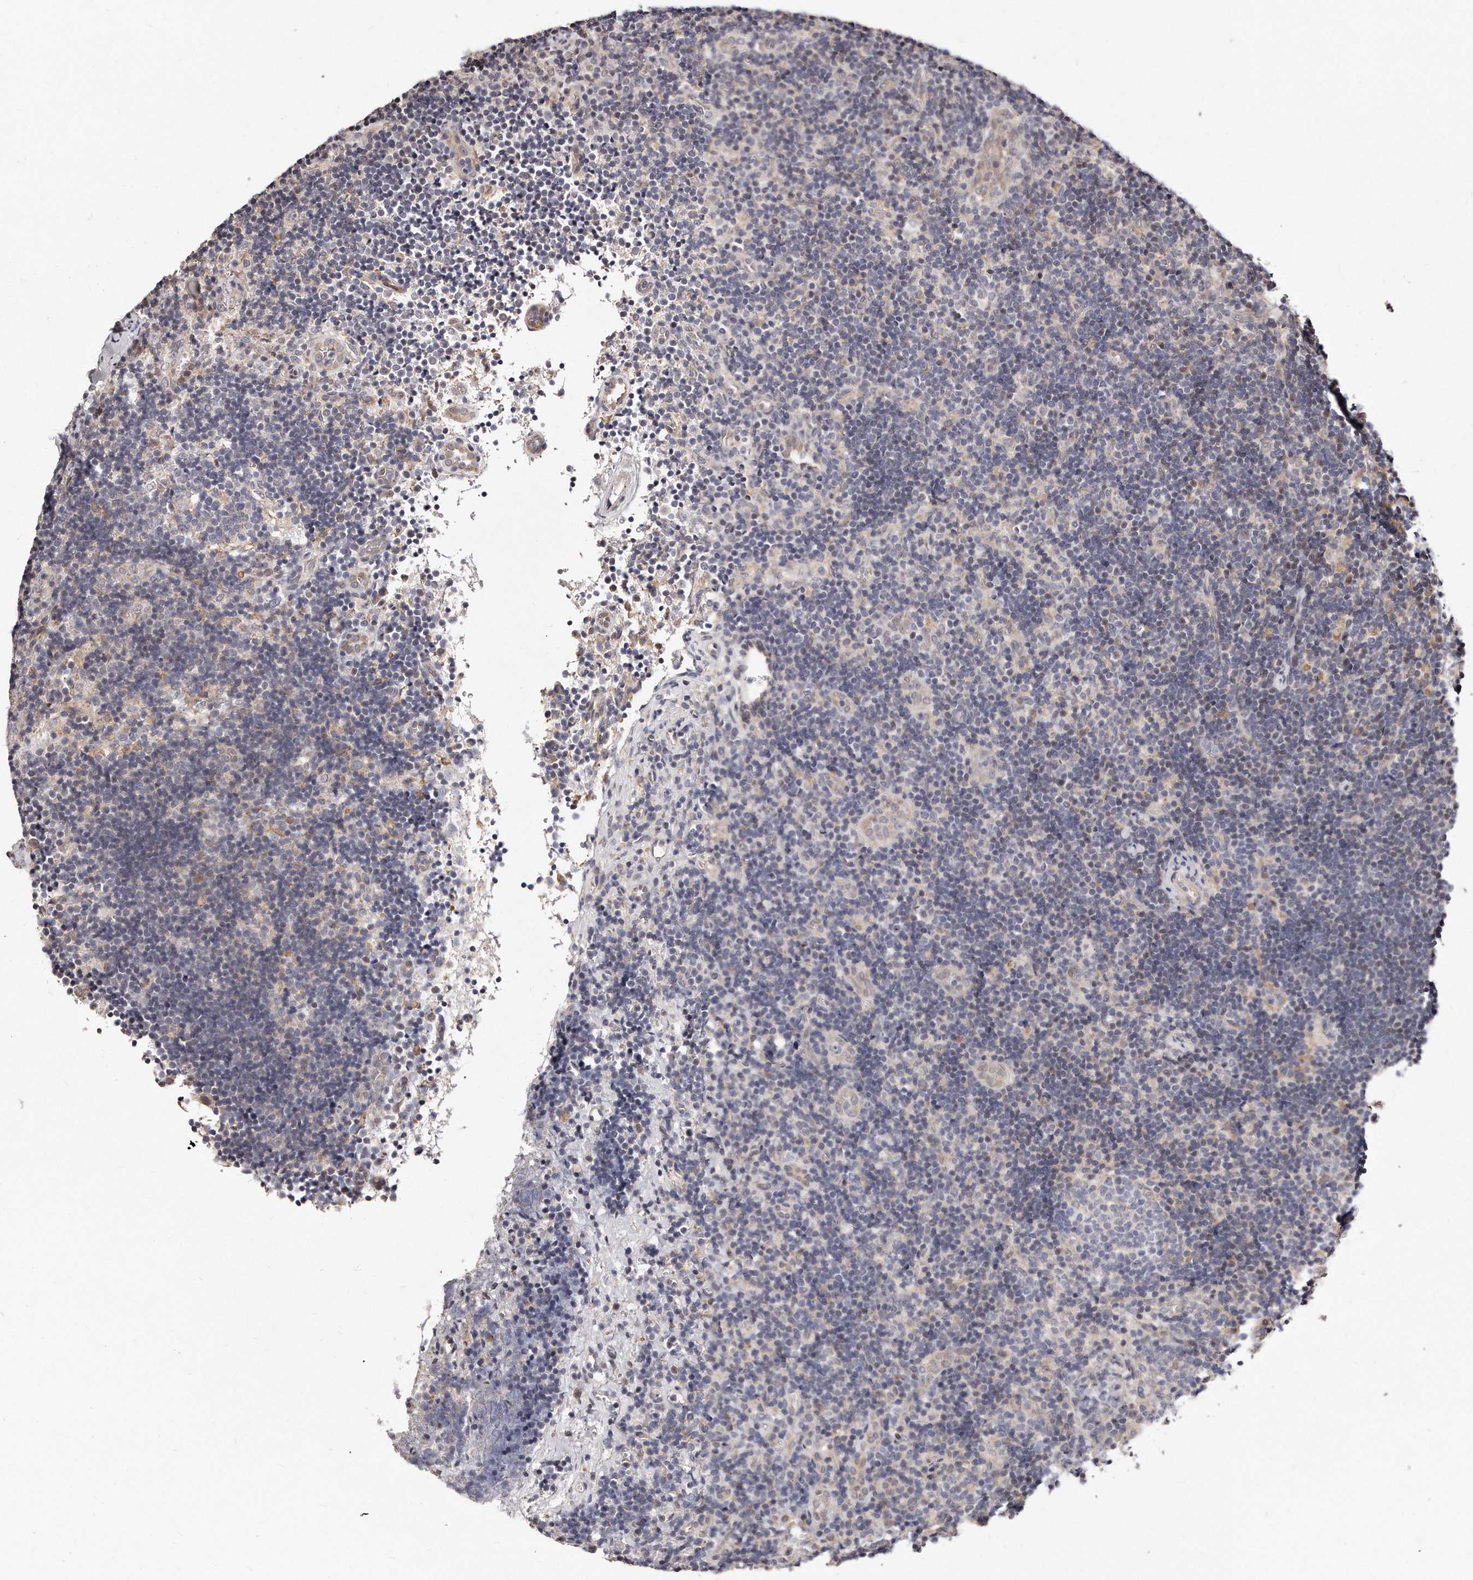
{"staining": {"intensity": "negative", "quantity": "none", "location": "none"}, "tissue": "lymph node", "cell_type": "Germinal center cells", "image_type": "normal", "snomed": [{"axis": "morphology", "description": "Normal tissue, NOS"}, {"axis": "topography", "description": "Lymph node"}], "caption": "The histopathology image exhibits no significant positivity in germinal center cells of lymph node. (DAB (3,3'-diaminobenzidine) IHC, high magnification).", "gene": "CASZ1", "patient": {"sex": "female", "age": 22}}